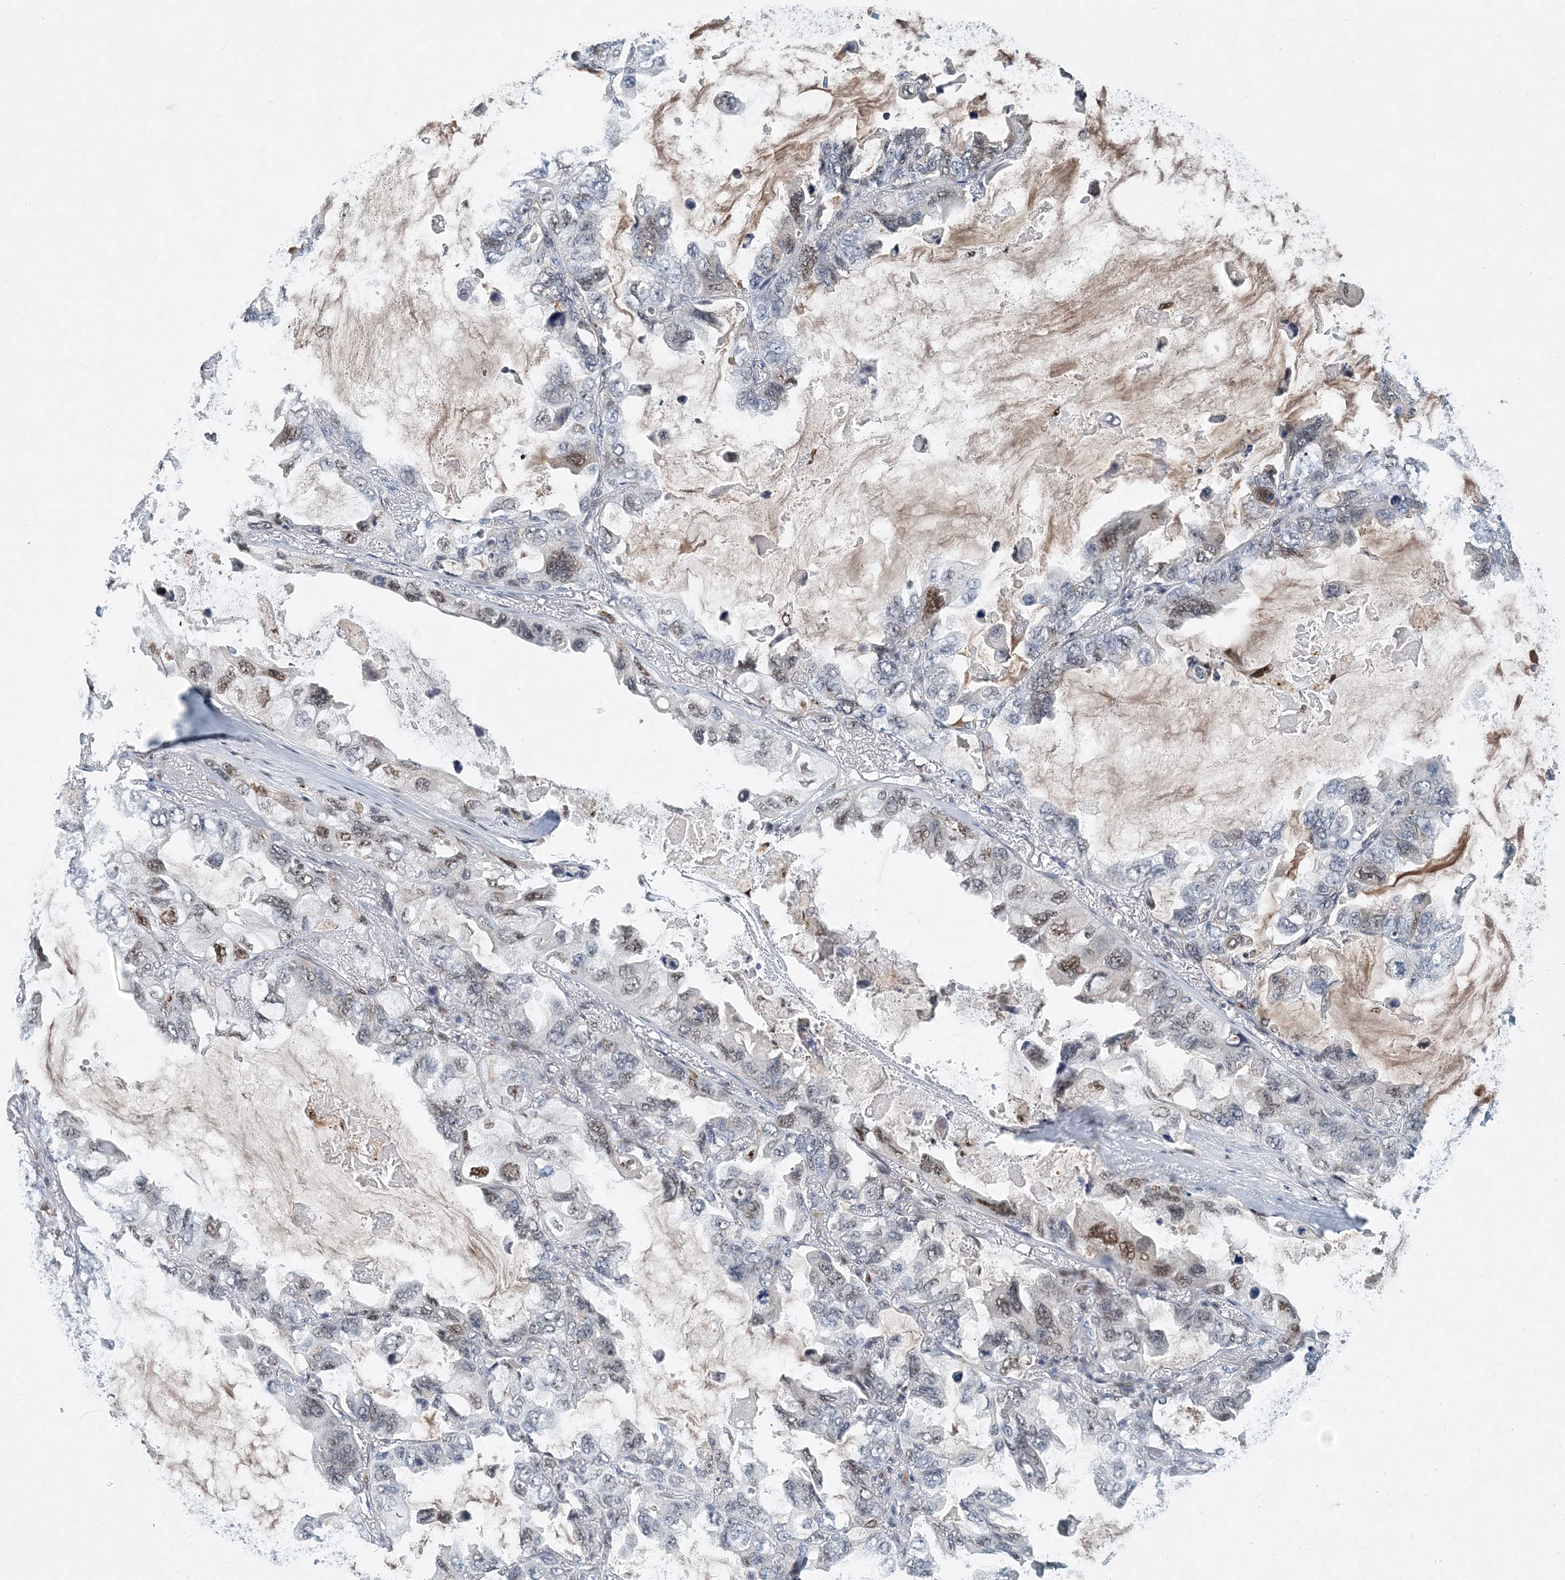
{"staining": {"intensity": "weak", "quantity": "<25%", "location": "nuclear"}, "tissue": "lung cancer", "cell_type": "Tumor cells", "image_type": "cancer", "snomed": [{"axis": "morphology", "description": "Squamous cell carcinoma, NOS"}, {"axis": "topography", "description": "Lung"}], "caption": "Immunohistochemistry of human squamous cell carcinoma (lung) demonstrates no positivity in tumor cells.", "gene": "KPNA4", "patient": {"sex": "female", "age": 73}}